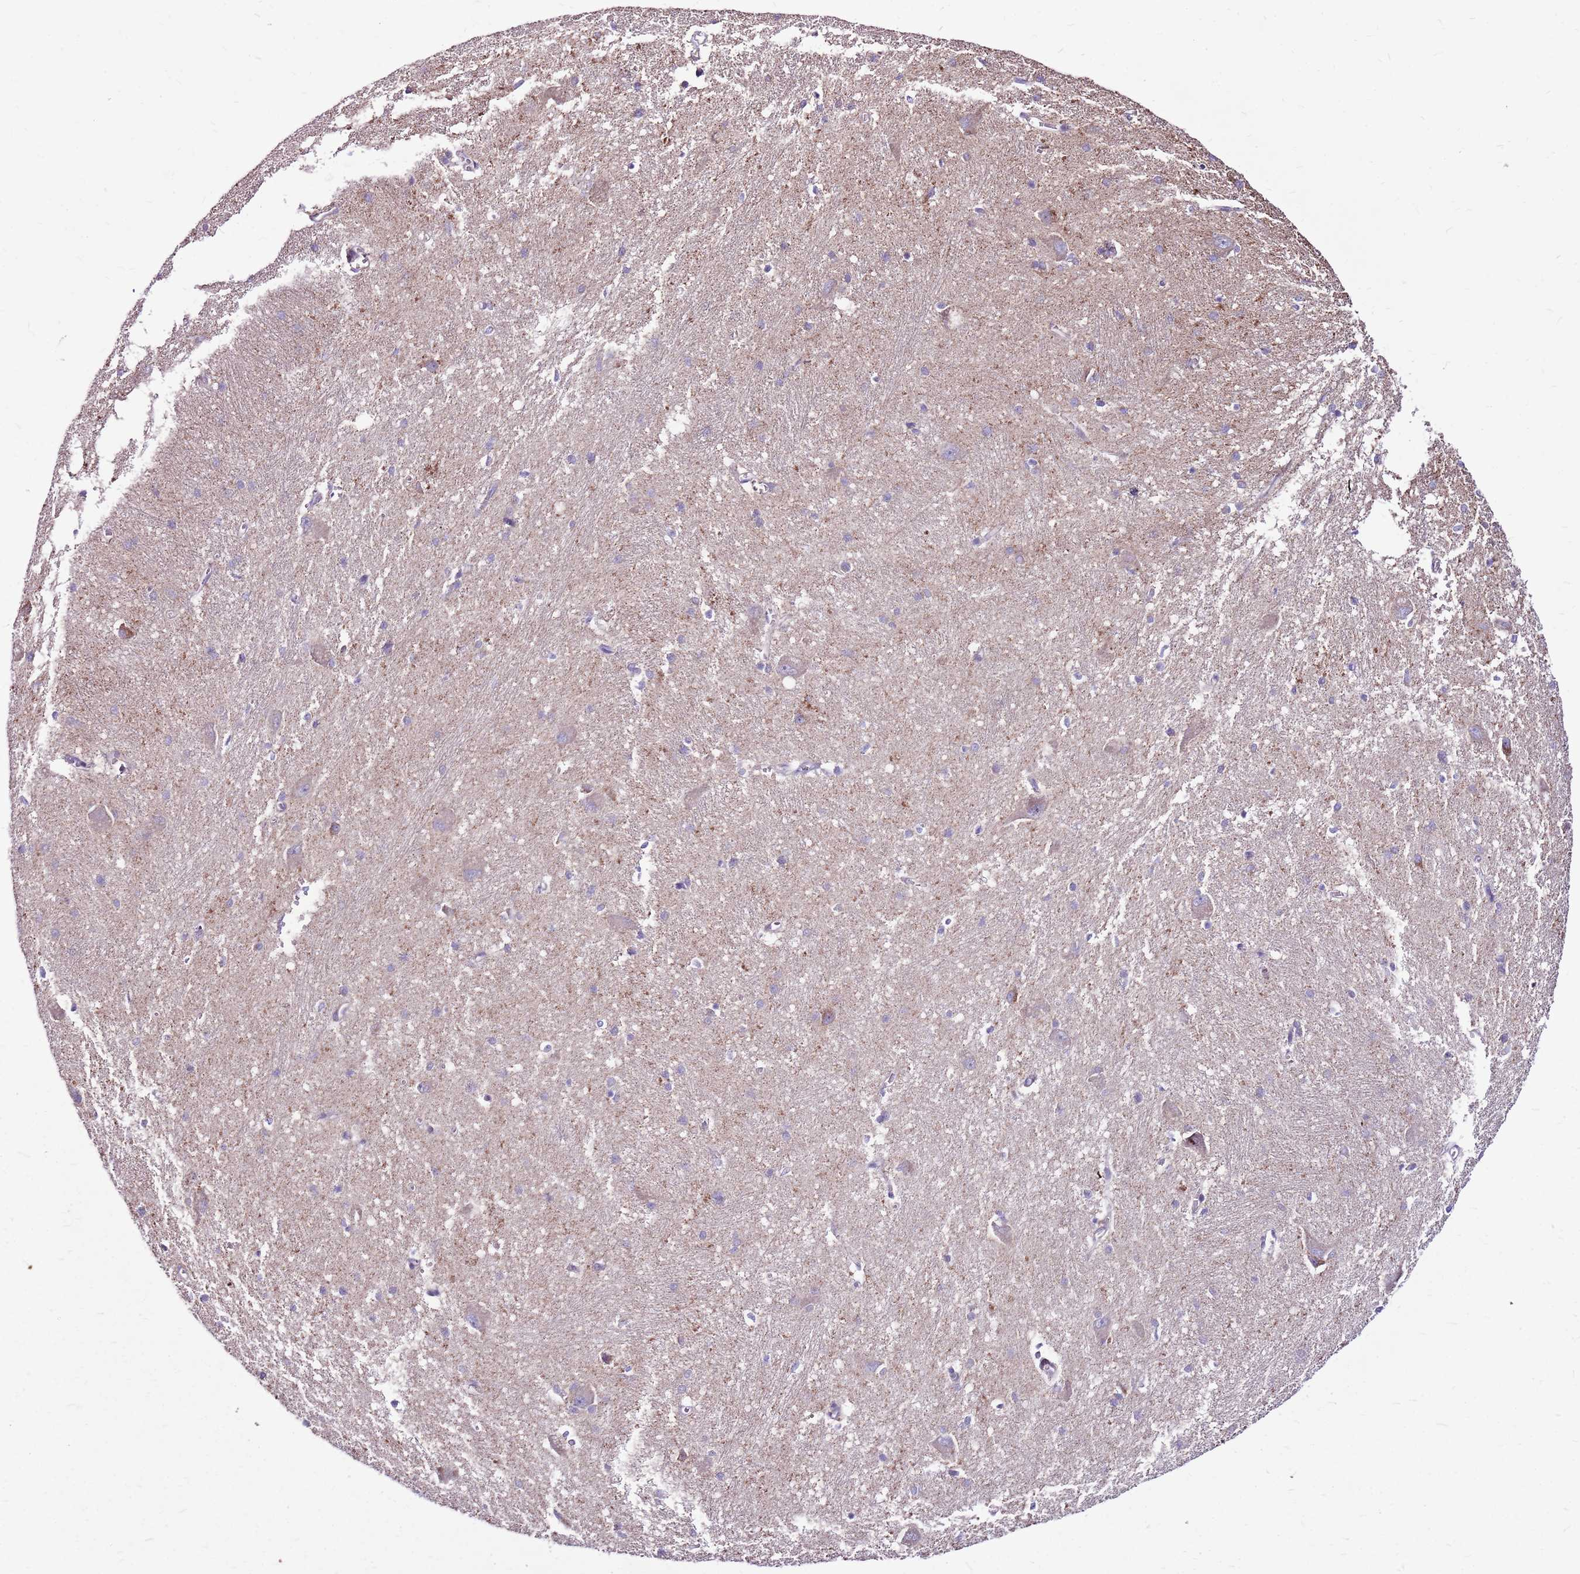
{"staining": {"intensity": "negative", "quantity": "none", "location": "none"}, "tissue": "caudate", "cell_type": "Glial cells", "image_type": "normal", "snomed": [{"axis": "morphology", "description": "Normal tissue, NOS"}, {"axis": "topography", "description": "Lateral ventricle wall"}], "caption": "A high-resolution photomicrograph shows IHC staining of unremarkable caudate, which exhibits no significant staining in glial cells. Brightfield microscopy of IHC stained with DAB (3,3'-diaminobenzidine) (brown) and hematoxylin (blue), captured at high magnification.", "gene": "HECTD4", "patient": {"sex": "male", "age": 37}}